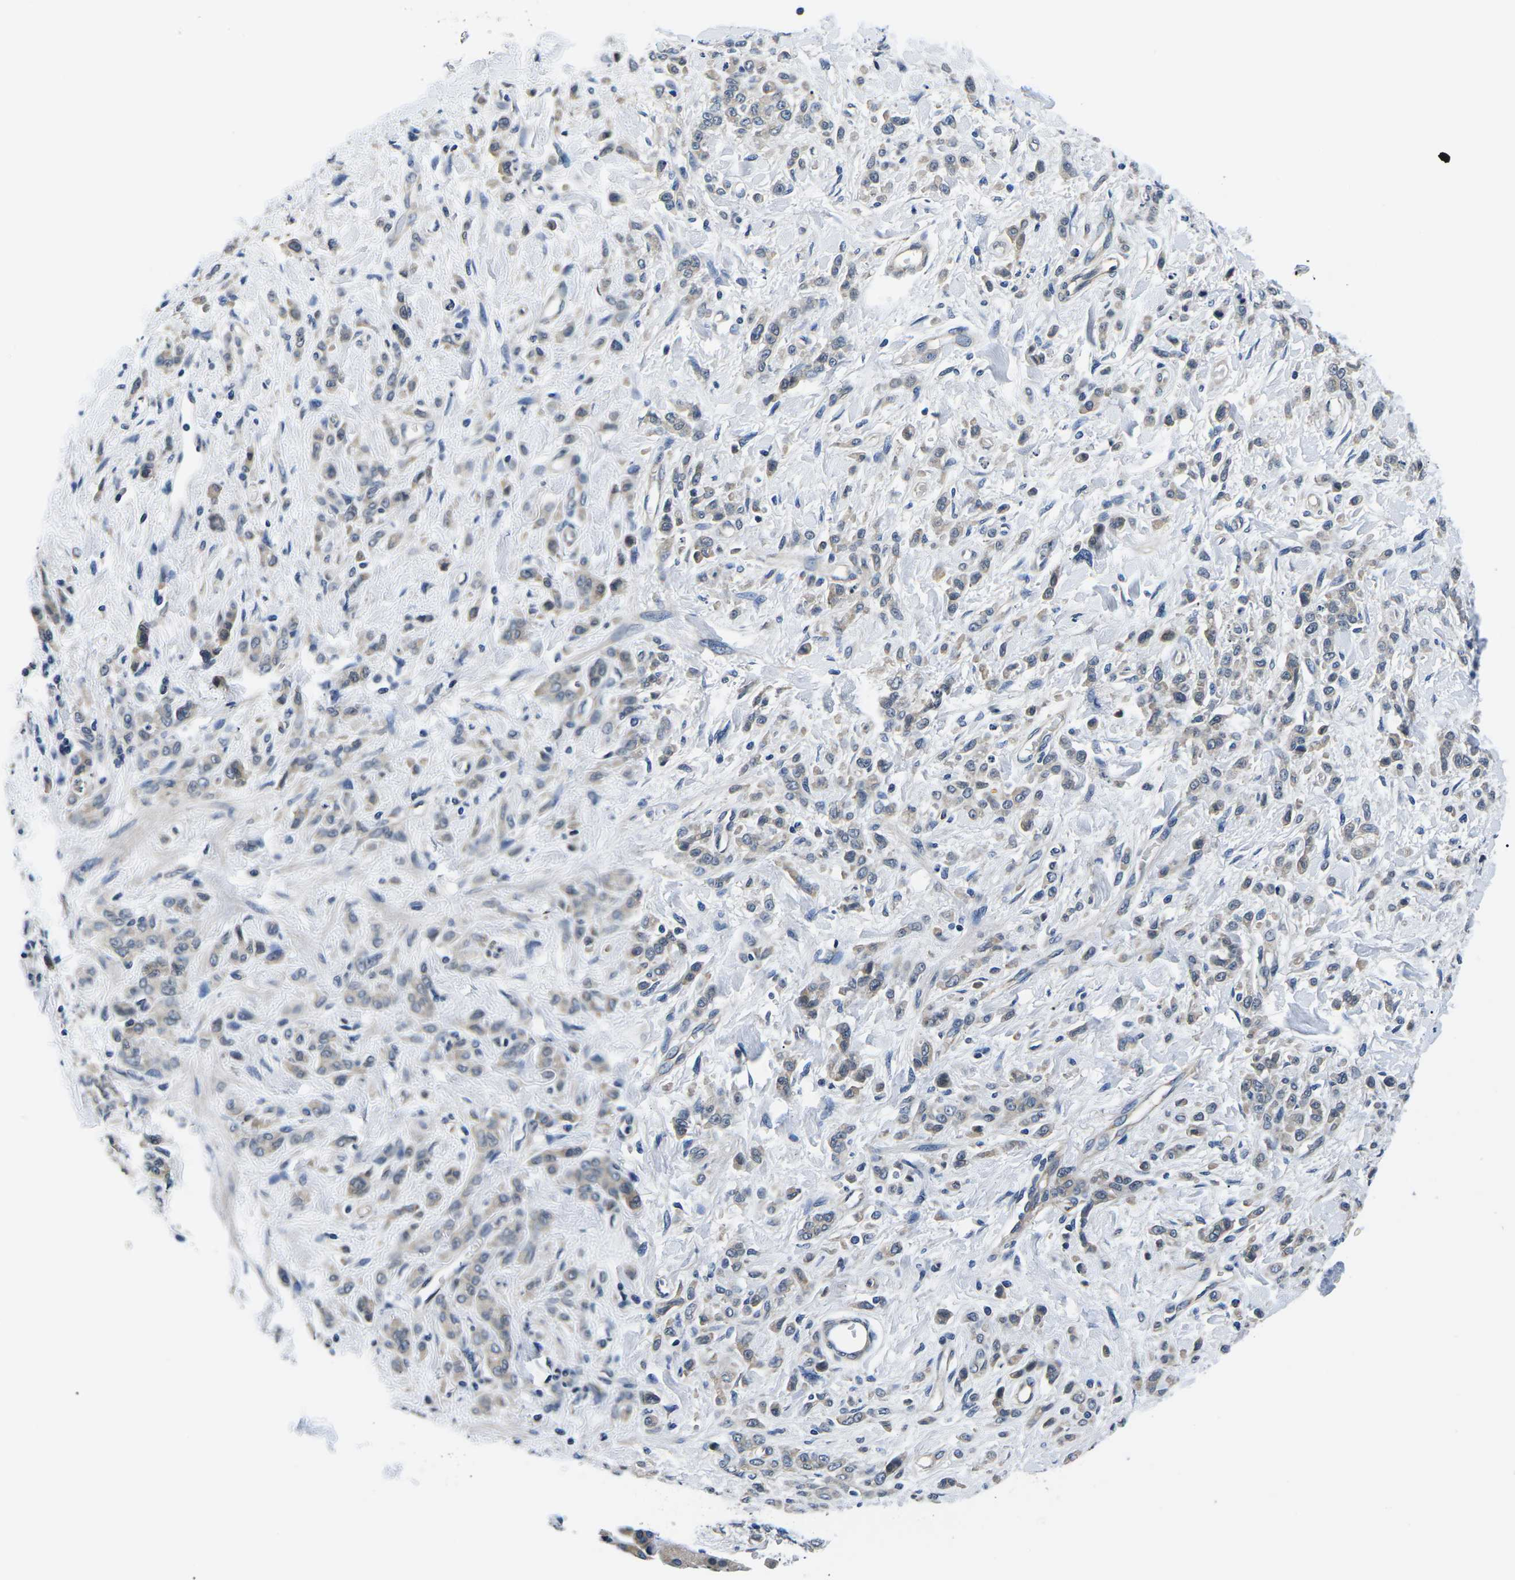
{"staining": {"intensity": "weak", "quantity": ">75%", "location": "cytoplasmic/membranous"}, "tissue": "stomach cancer", "cell_type": "Tumor cells", "image_type": "cancer", "snomed": [{"axis": "morphology", "description": "Normal tissue, NOS"}, {"axis": "morphology", "description": "Adenocarcinoma, NOS"}, {"axis": "topography", "description": "Stomach"}], "caption": "This image displays stomach cancer stained with immunohistochemistry to label a protein in brown. The cytoplasmic/membranous of tumor cells show weak positivity for the protein. Nuclei are counter-stained blue.", "gene": "GSK3B", "patient": {"sex": "male", "age": 82}}